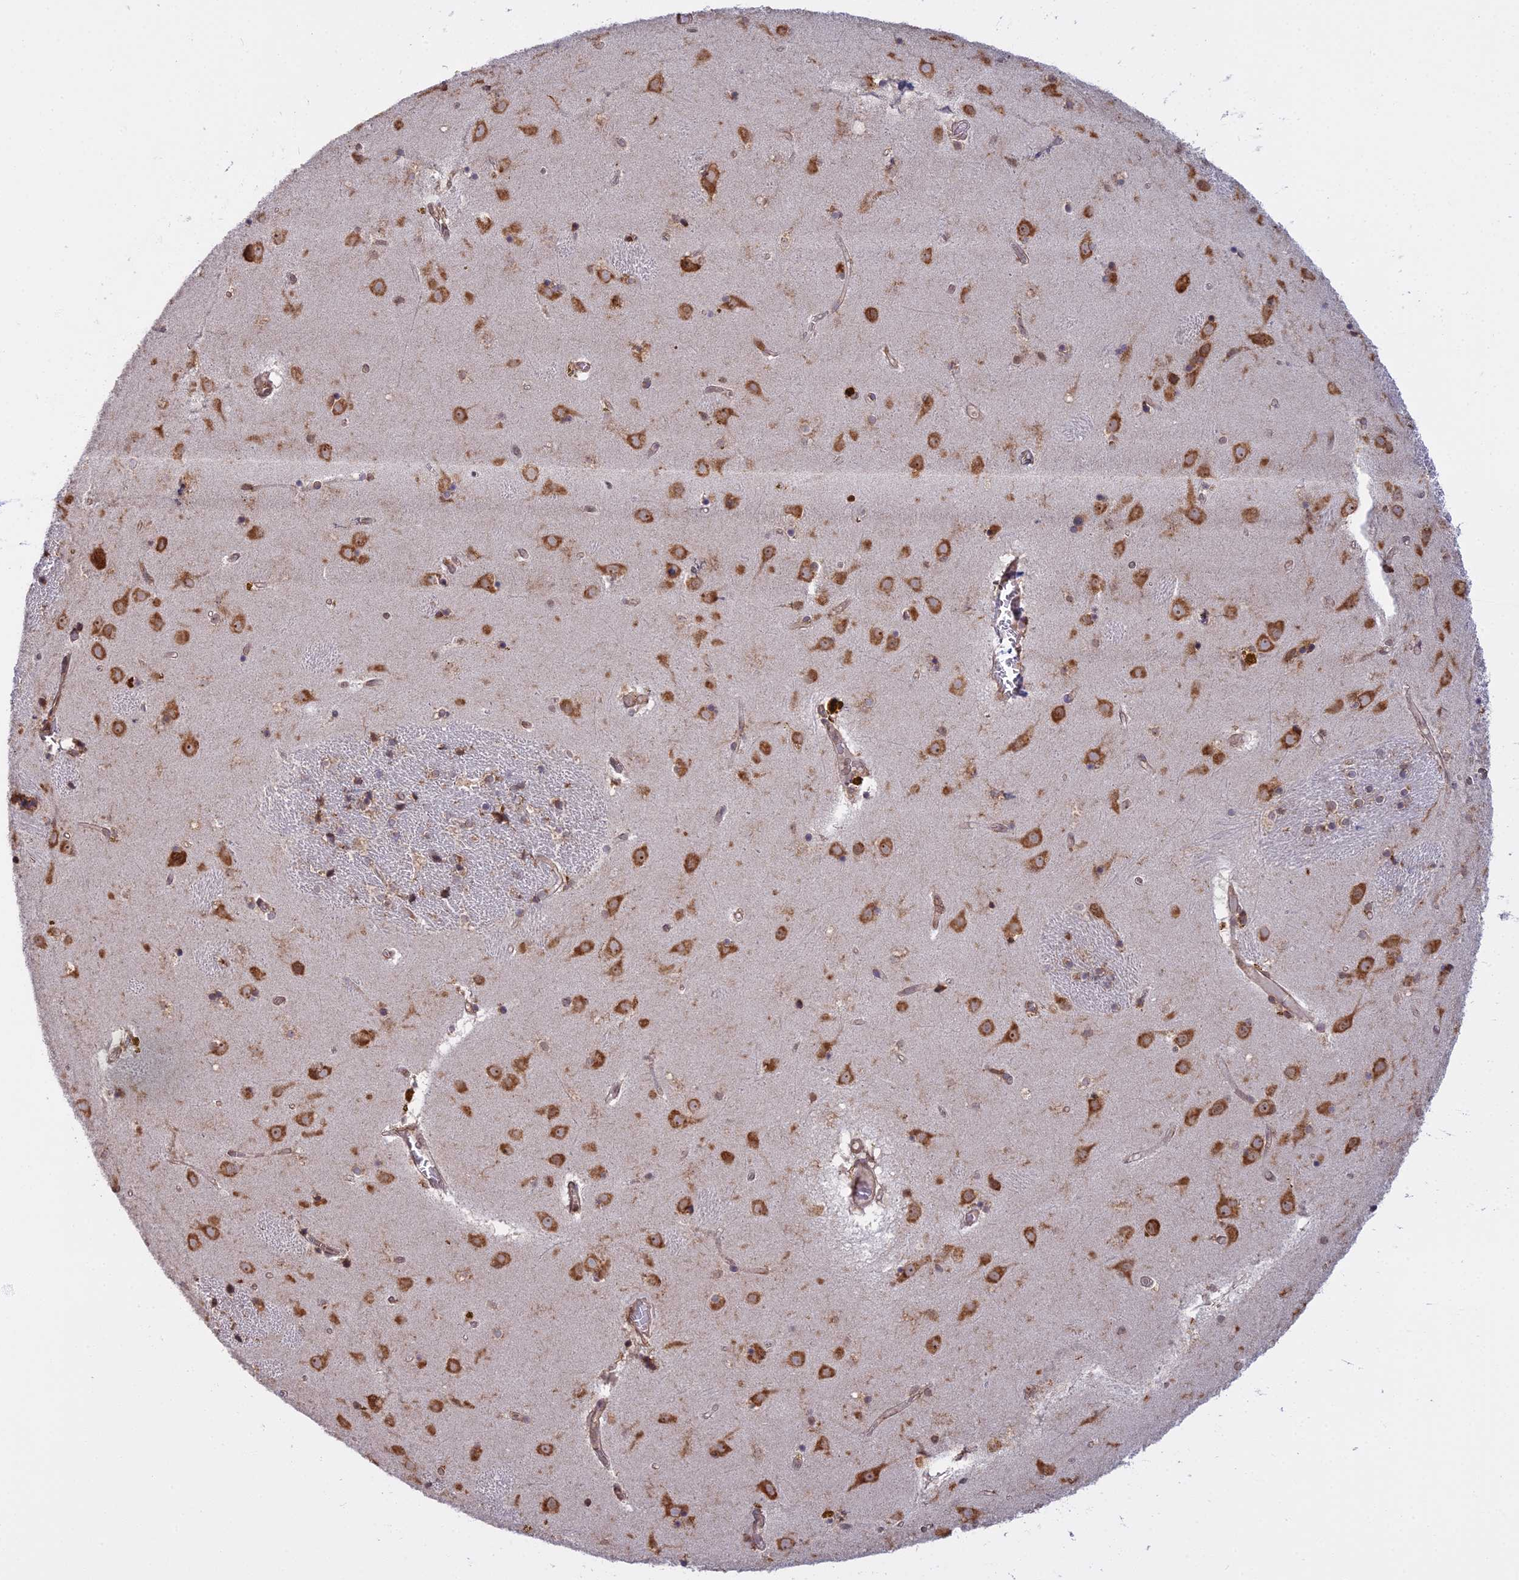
{"staining": {"intensity": "moderate", "quantity": ">75%", "location": "cytoplasmic/membranous"}, "tissue": "caudate", "cell_type": "Glial cells", "image_type": "normal", "snomed": [{"axis": "morphology", "description": "Normal tissue, NOS"}, {"axis": "topography", "description": "Lateral ventricle wall"}], "caption": "The micrograph reveals staining of normal caudate, revealing moderate cytoplasmic/membranous protein positivity (brown color) within glial cells.", "gene": "RPL26", "patient": {"sex": "male", "age": 70}}